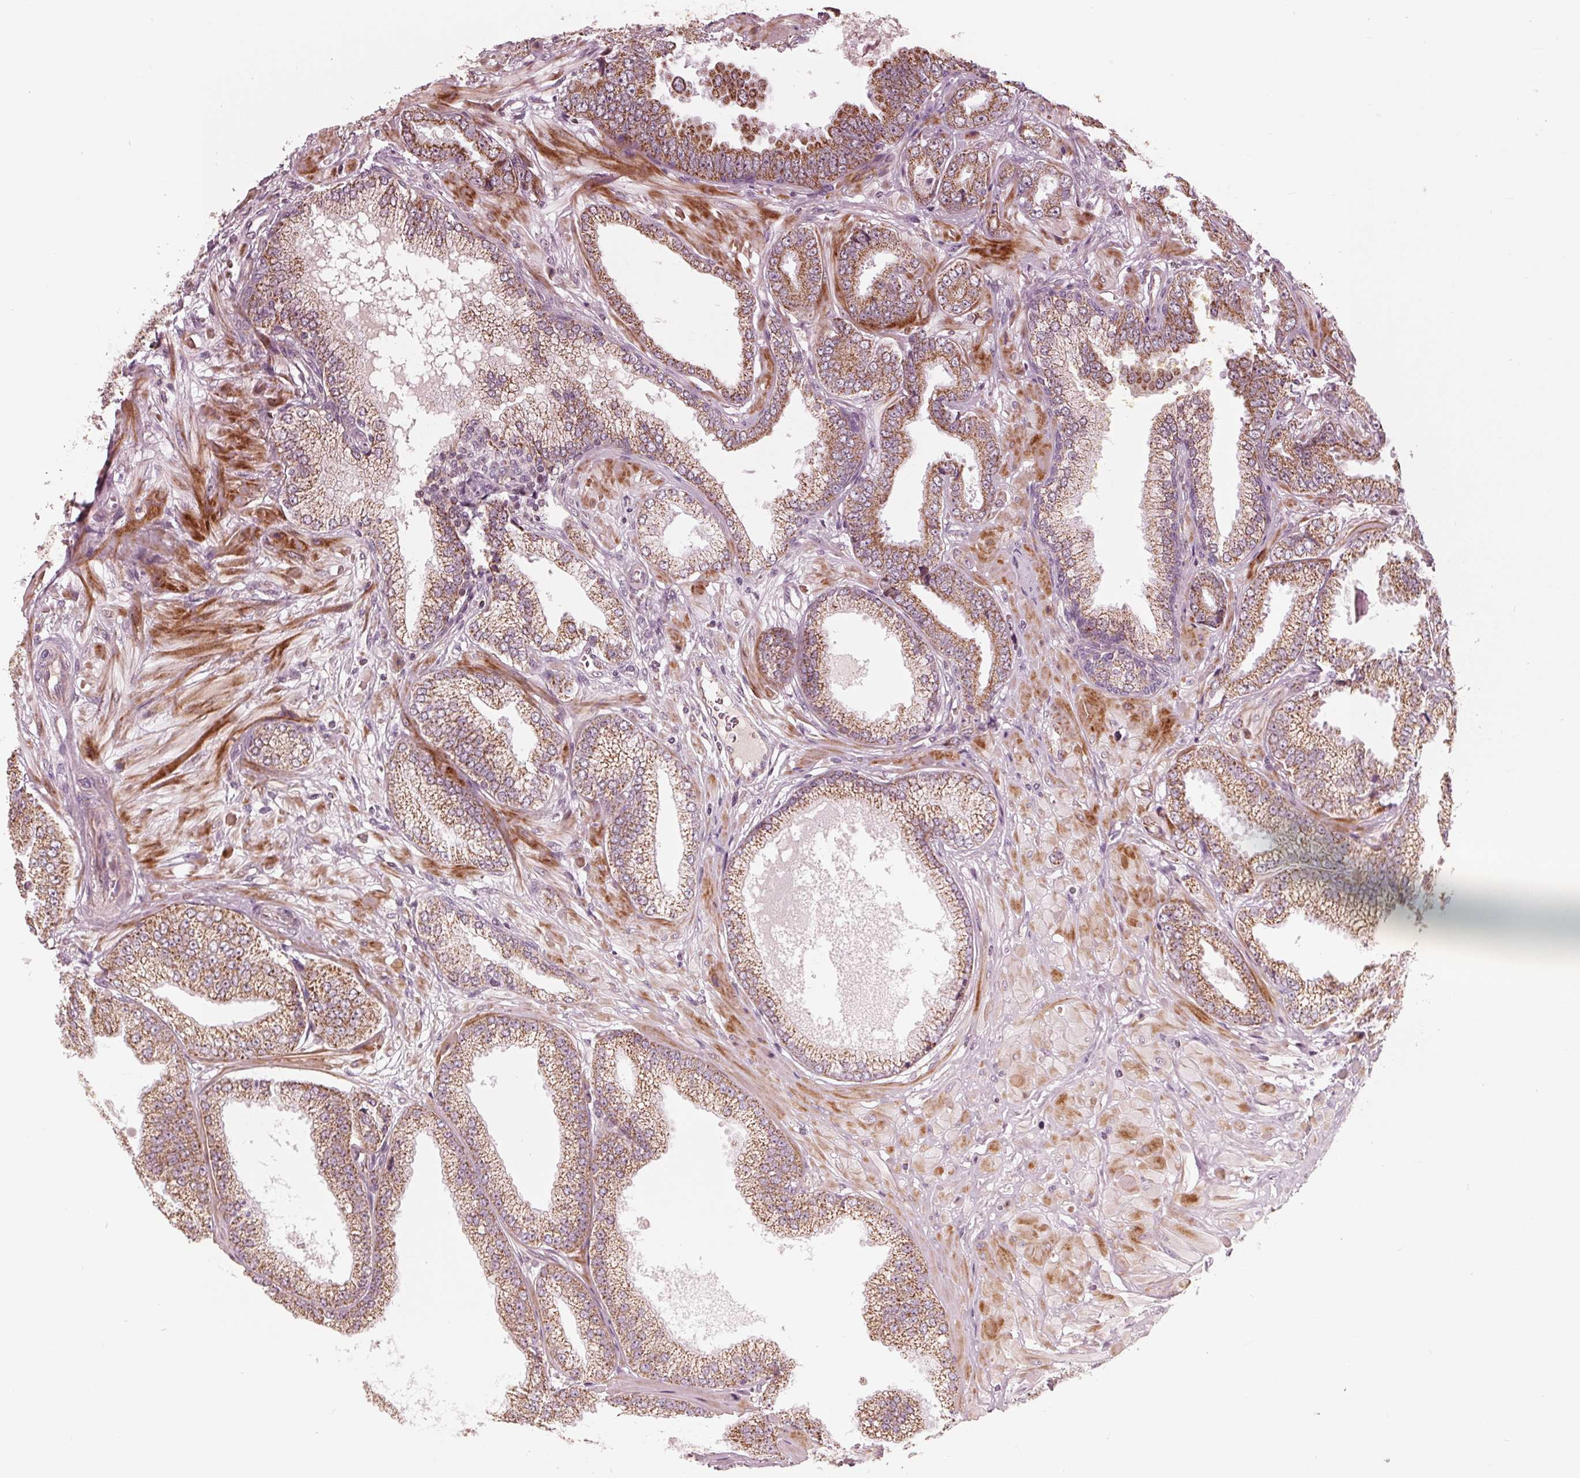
{"staining": {"intensity": "moderate", "quantity": ">75%", "location": "cytoplasmic/membranous"}, "tissue": "prostate cancer", "cell_type": "Tumor cells", "image_type": "cancer", "snomed": [{"axis": "morphology", "description": "Adenocarcinoma, Low grade"}, {"axis": "topography", "description": "Prostate"}], "caption": "Moderate cytoplasmic/membranous positivity is appreciated in about >75% of tumor cells in low-grade adenocarcinoma (prostate).", "gene": "DCAF4L2", "patient": {"sex": "male", "age": 55}}